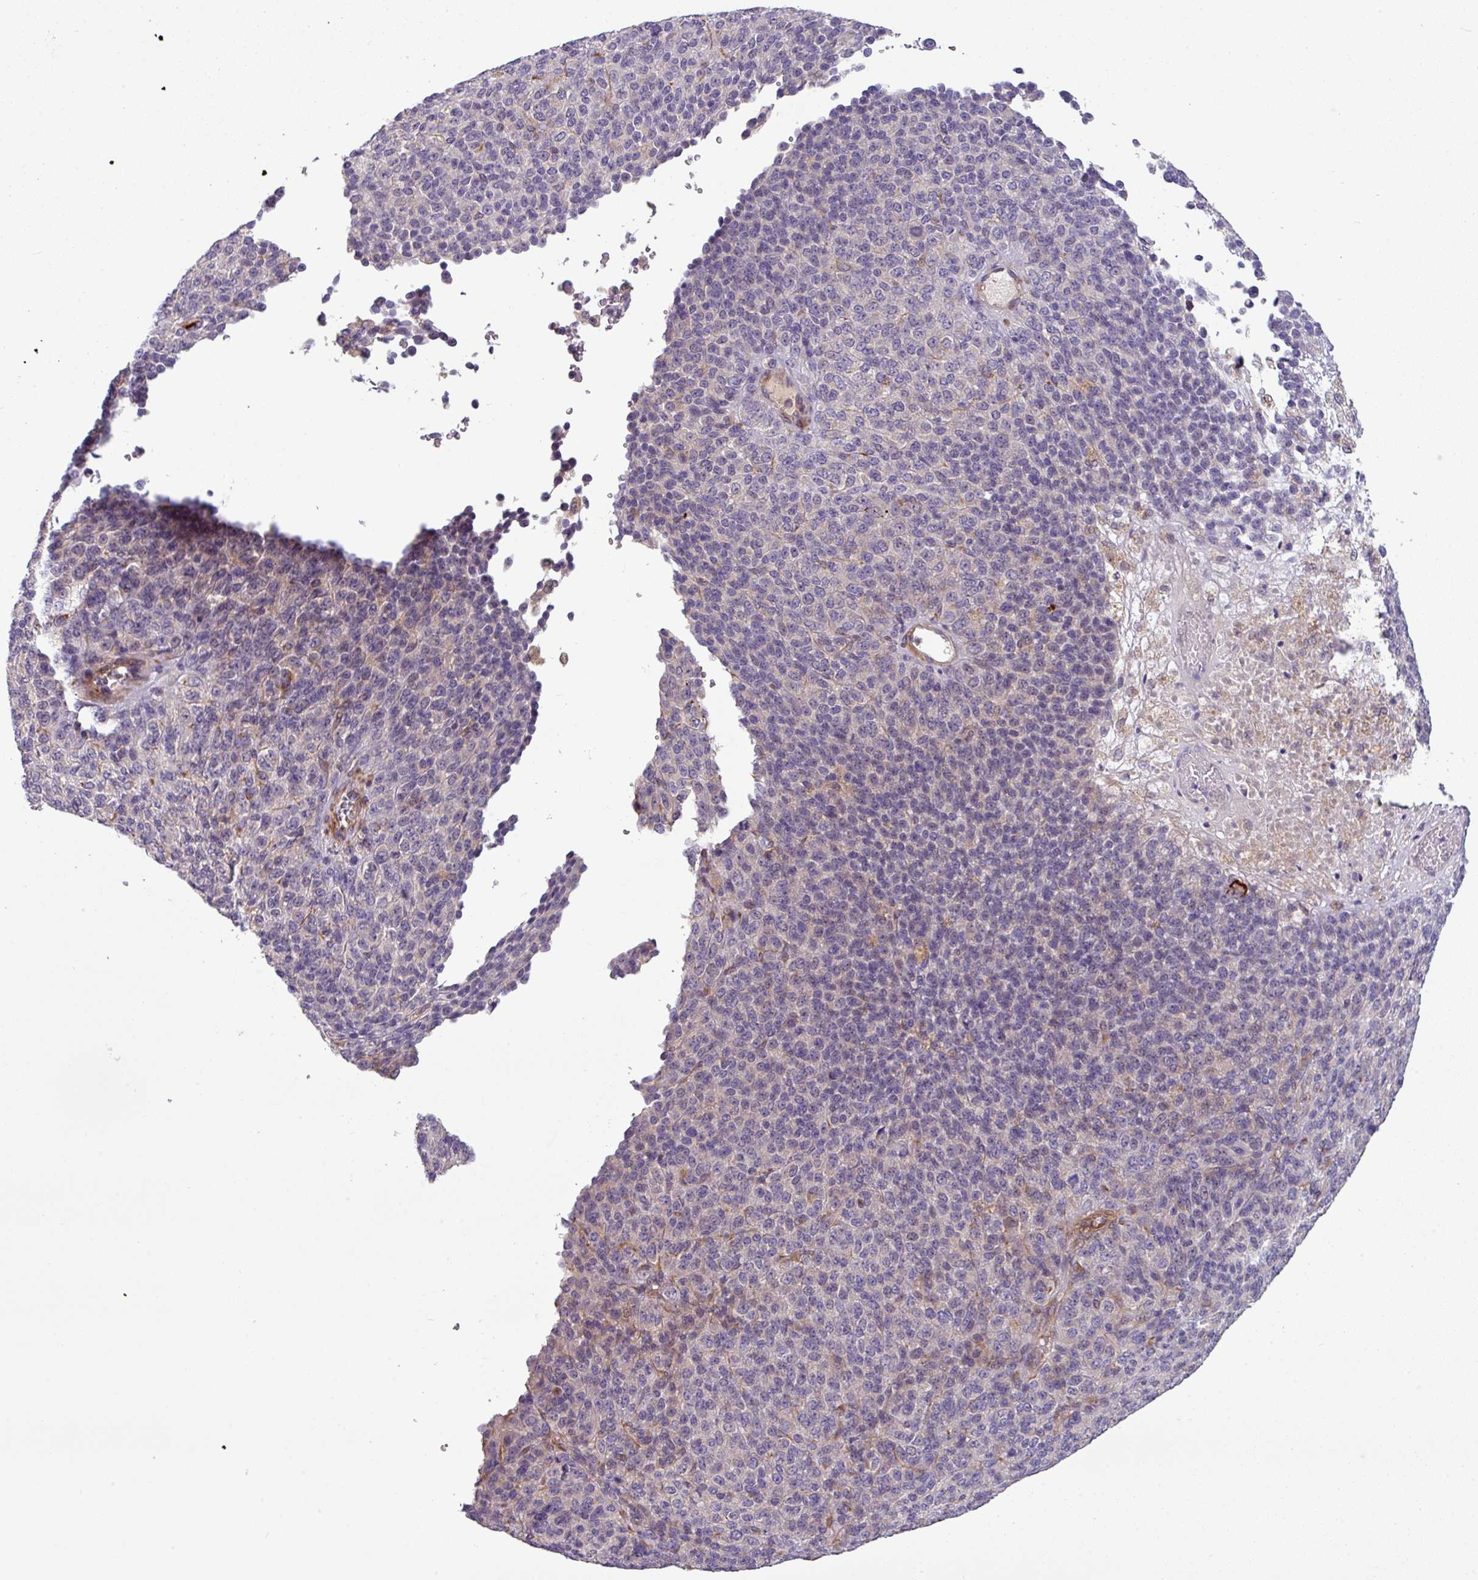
{"staining": {"intensity": "negative", "quantity": "none", "location": "none"}, "tissue": "melanoma", "cell_type": "Tumor cells", "image_type": "cancer", "snomed": [{"axis": "morphology", "description": "Malignant melanoma, Metastatic site"}, {"axis": "topography", "description": "Brain"}], "caption": "Tumor cells show no significant protein expression in melanoma.", "gene": "ZNF35", "patient": {"sex": "female", "age": 56}}